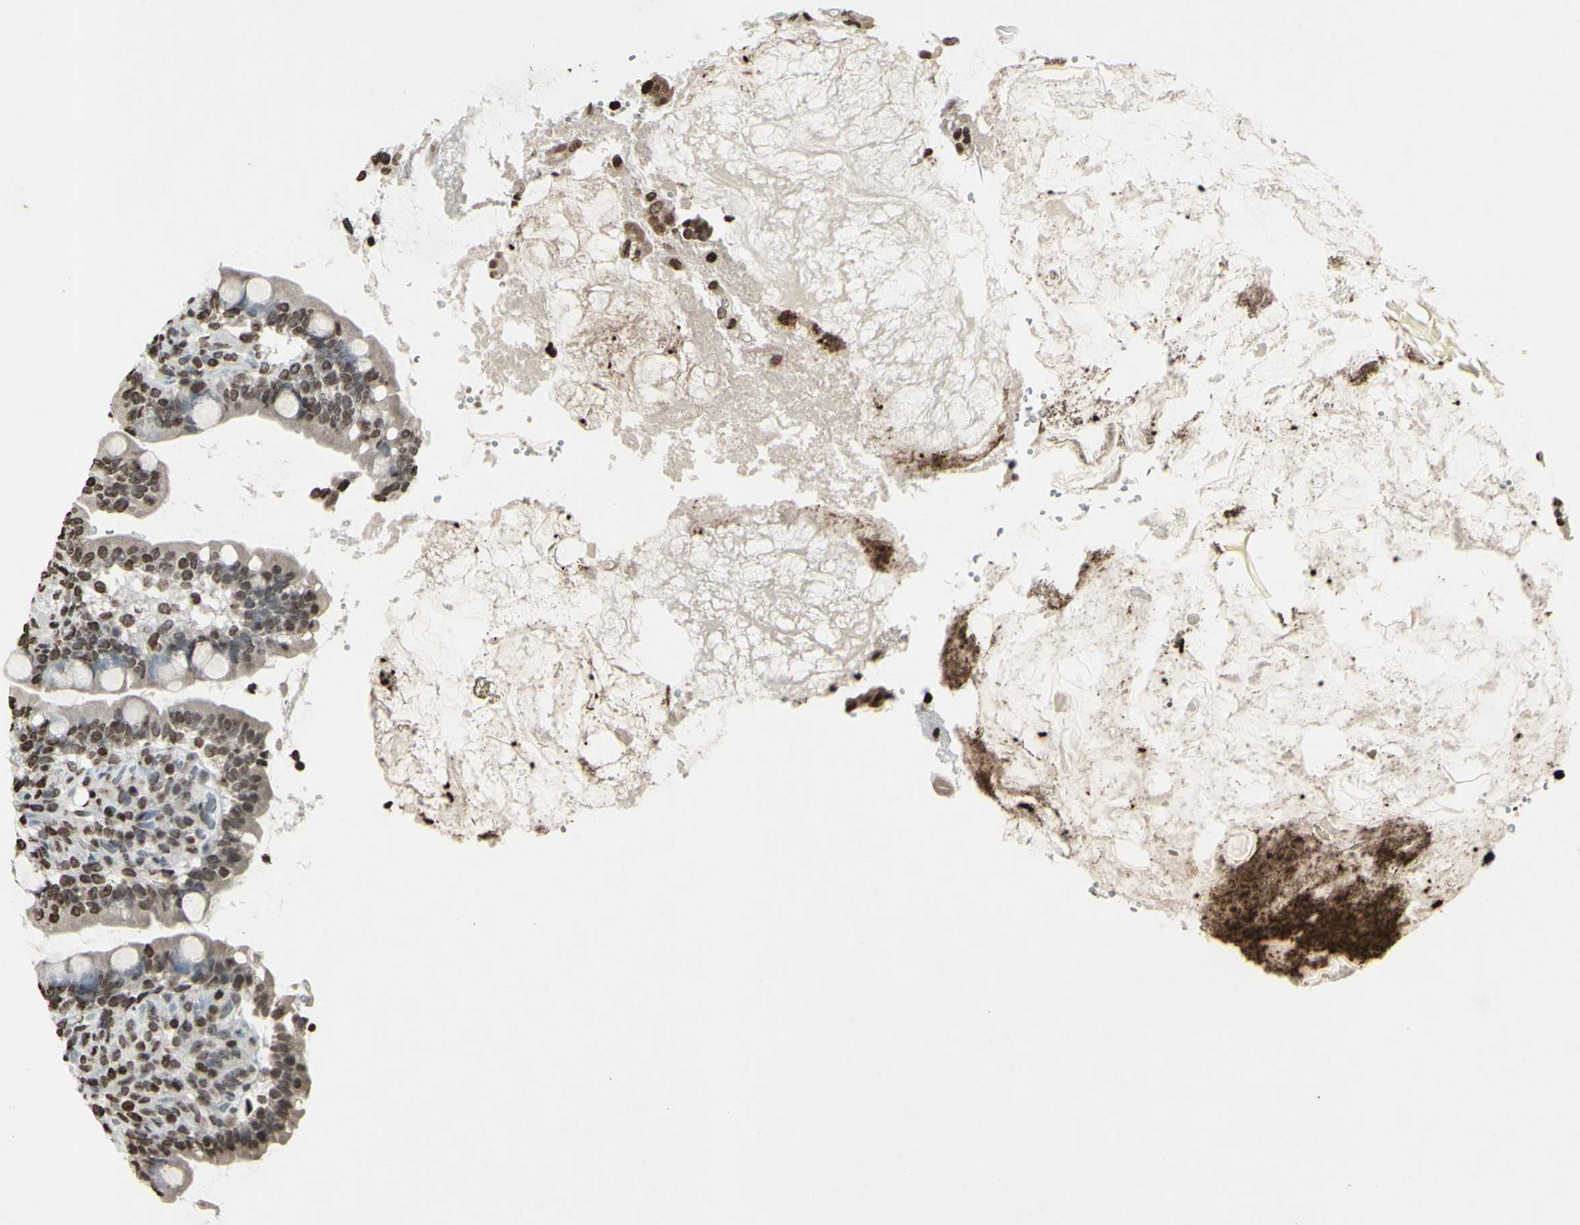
{"staining": {"intensity": "weak", "quantity": "25%-75%", "location": "cytoplasmic/membranous,nuclear"}, "tissue": "small intestine", "cell_type": "Glandular cells", "image_type": "normal", "snomed": [{"axis": "morphology", "description": "Normal tissue, NOS"}, {"axis": "topography", "description": "Small intestine"}], "caption": "An image of human small intestine stained for a protein demonstrates weak cytoplasmic/membranous,nuclear brown staining in glandular cells. The staining was performed using DAB to visualize the protein expression in brown, while the nuclei were stained in blue with hematoxylin (Magnification: 20x).", "gene": "CD79B", "patient": {"sex": "female", "age": 56}}